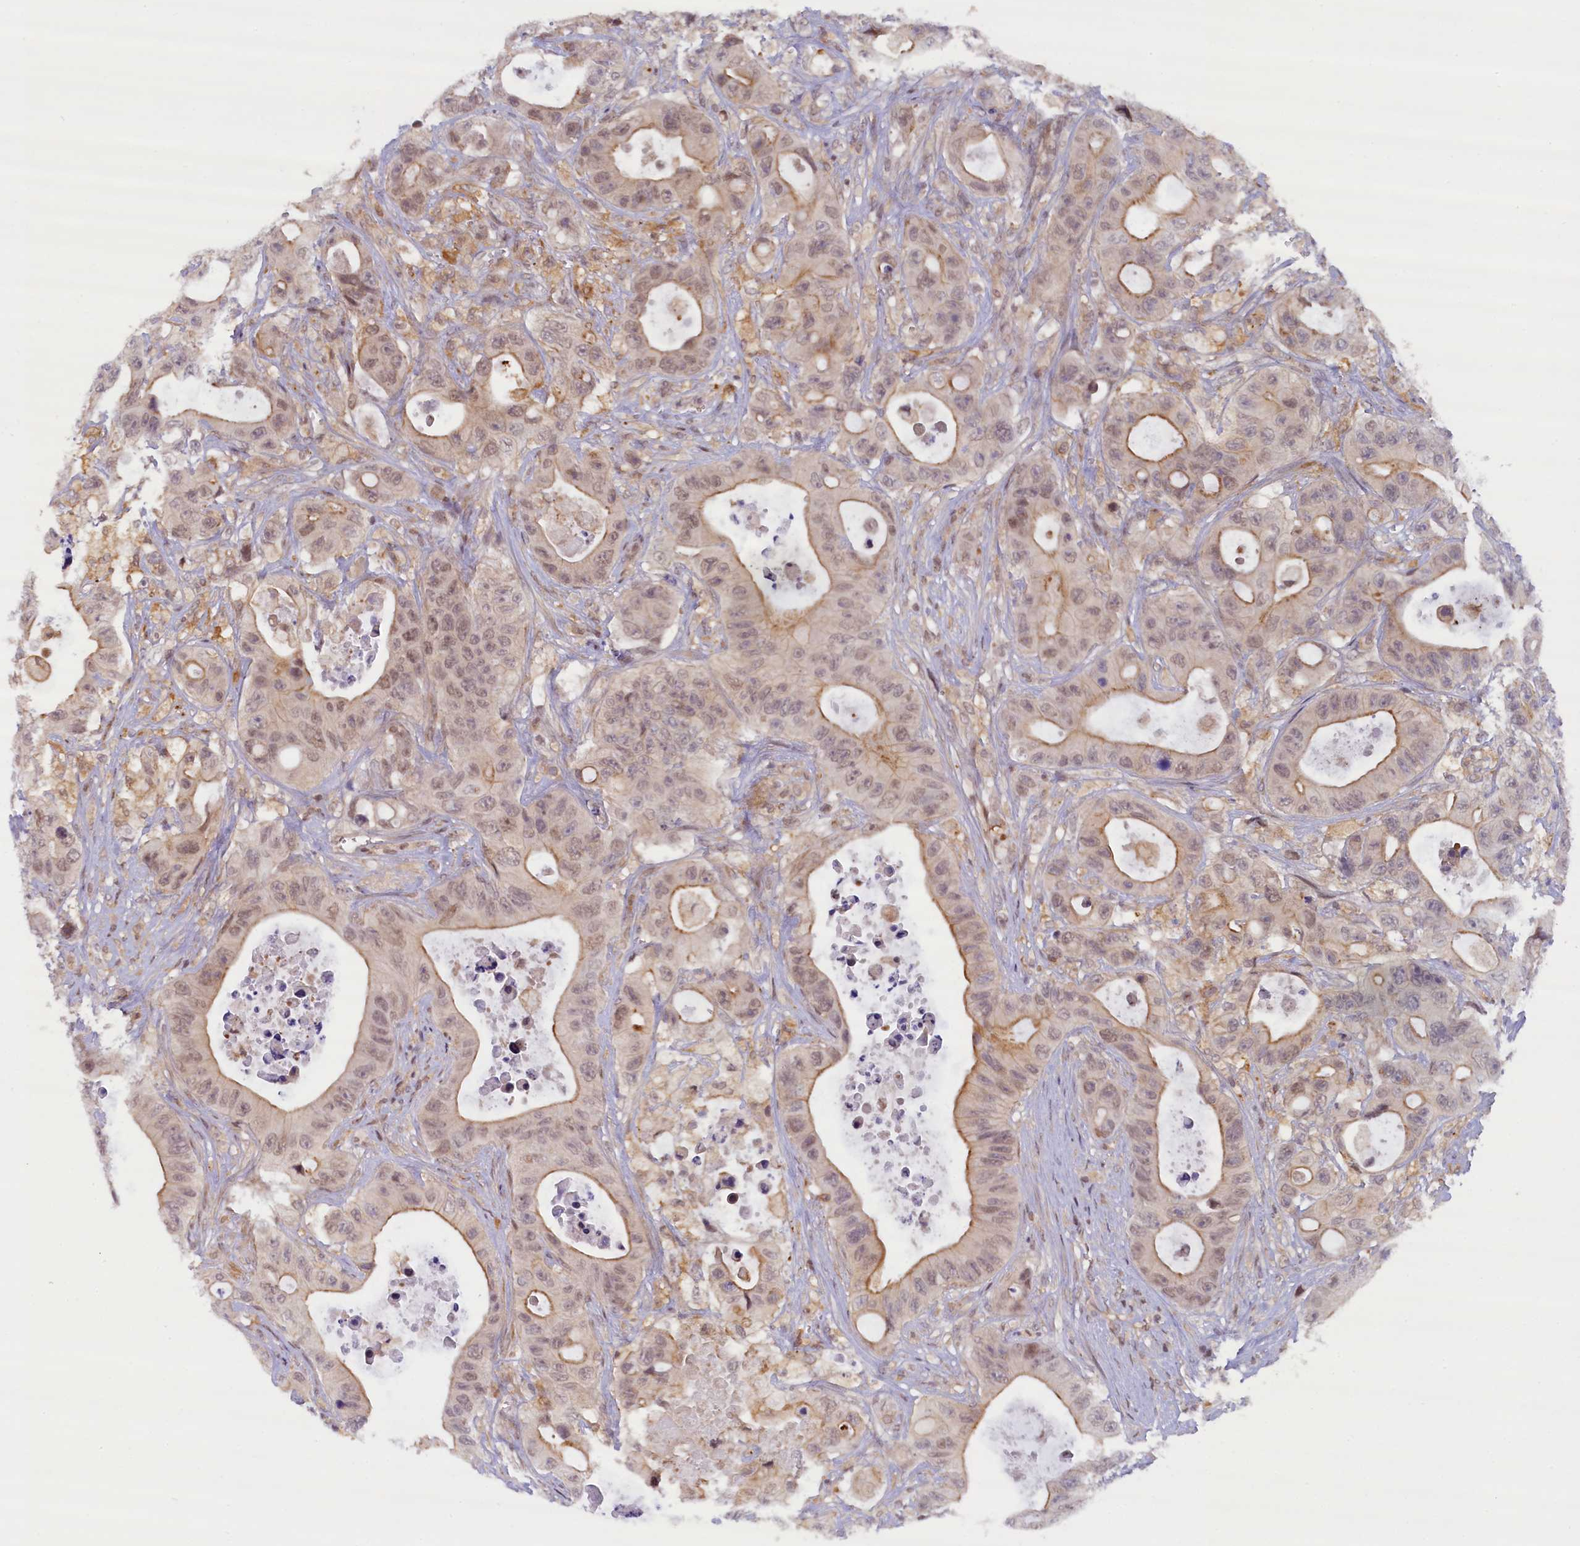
{"staining": {"intensity": "moderate", "quantity": "25%-75%", "location": "cytoplasmic/membranous,nuclear"}, "tissue": "colorectal cancer", "cell_type": "Tumor cells", "image_type": "cancer", "snomed": [{"axis": "morphology", "description": "Adenocarcinoma, NOS"}, {"axis": "topography", "description": "Colon"}], "caption": "IHC image of neoplastic tissue: adenocarcinoma (colorectal) stained using immunohistochemistry demonstrates medium levels of moderate protein expression localized specifically in the cytoplasmic/membranous and nuclear of tumor cells, appearing as a cytoplasmic/membranous and nuclear brown color.", "gene": "FCHO1", "patient": {"sex": "female", "age": 46}}